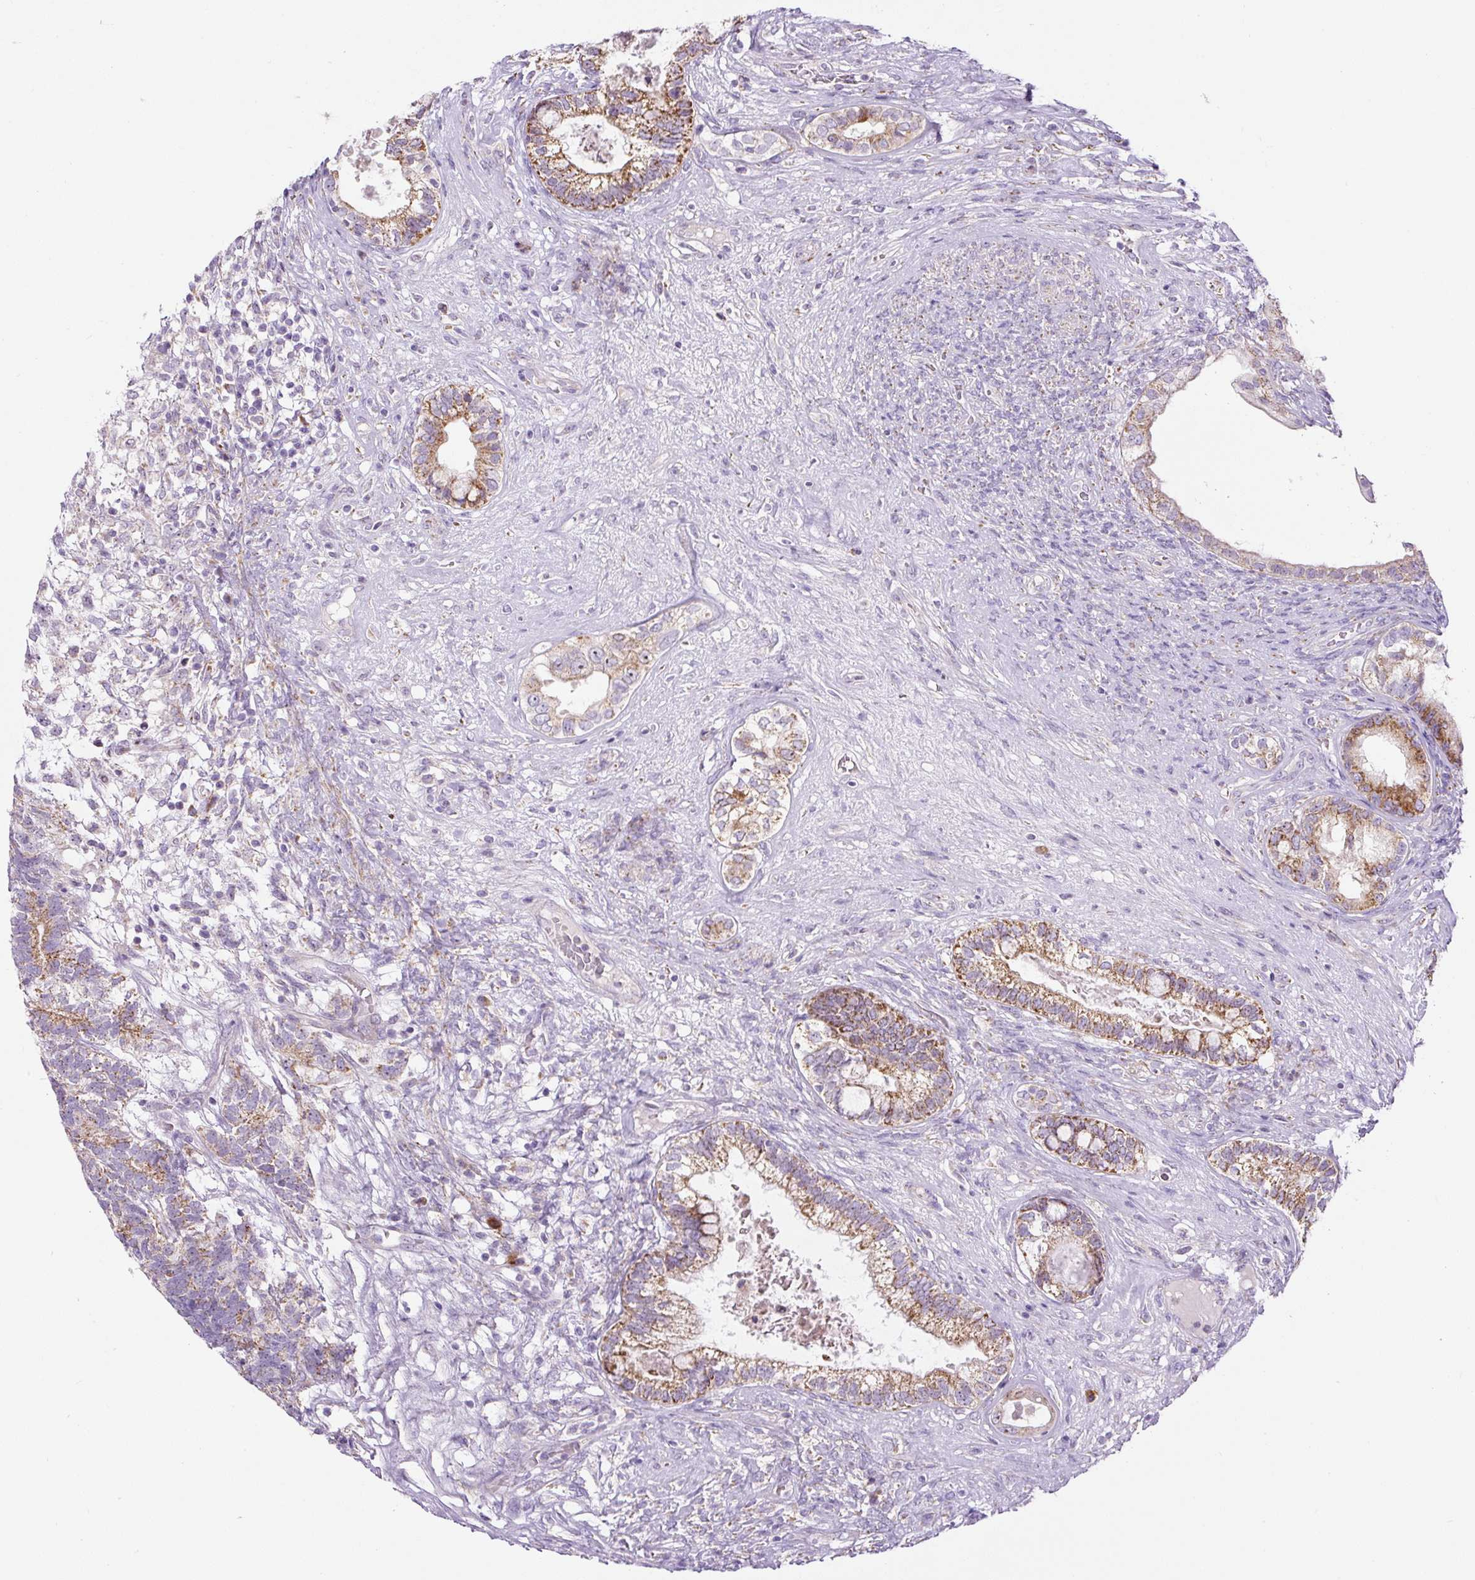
{"staining": {"intensity": "moderate", "quantity": ">75%", "location": "cytoplasmic/membranous"}, "tissue": "testis cancer", "cell_type": "Tumor cells", "image_type": "cancer", "snomed": [{"axis": "morphology", "description": "Seminoma, NOS"}, {"axis": "morphology", "description": "Carcinoma, Embryonal, NOS"}, {"axis": "topography", "description": "Testis"}], "caption": "IHC of human testis seminoma displays medium levels of moderate cytoplasmic/membranous expression in about >75% of tumor cells.", "gene": "ZNF596", "patient": {"sex": "male", "age": 41}}